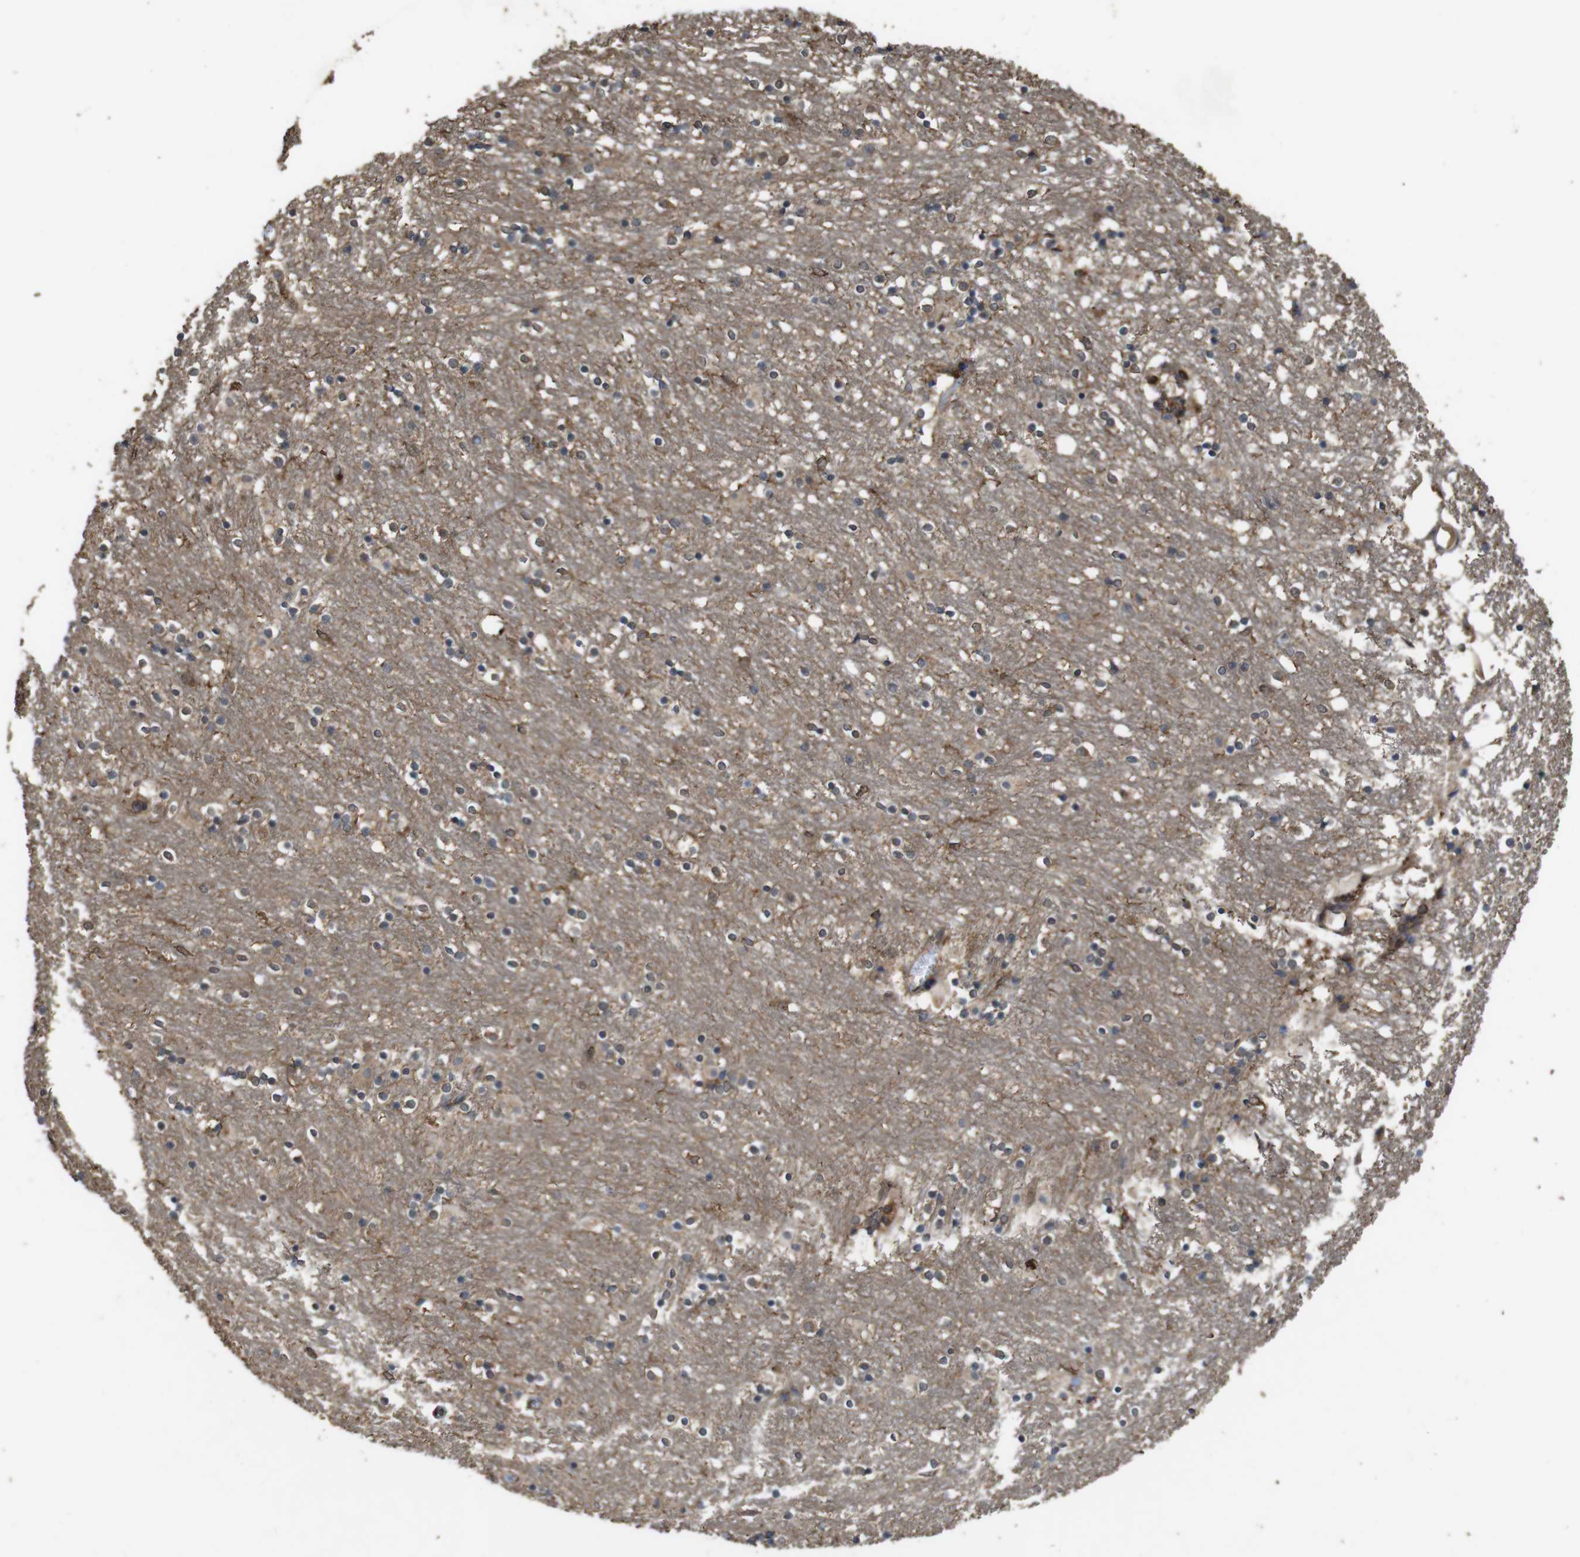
{"staining": {"intensity": "weak", "quantity": "<25%", "location": "cytoplasmic/membranous"}, "tissue": "caudate", "cell_type": "Glial cells", "image_type": "normal", "snomed": [{"axis": "morphology", "description": "Normal tissue, NOS"}, {"axis": "topography", "description": "Lateral ventricle wall"}], "caption": "DAB immunohistochemical staining of benign human caudate demonstrates no significant positivity in glial cells.", "gene": "BAG4", "patient": {"sex": "female", "age": 54}}